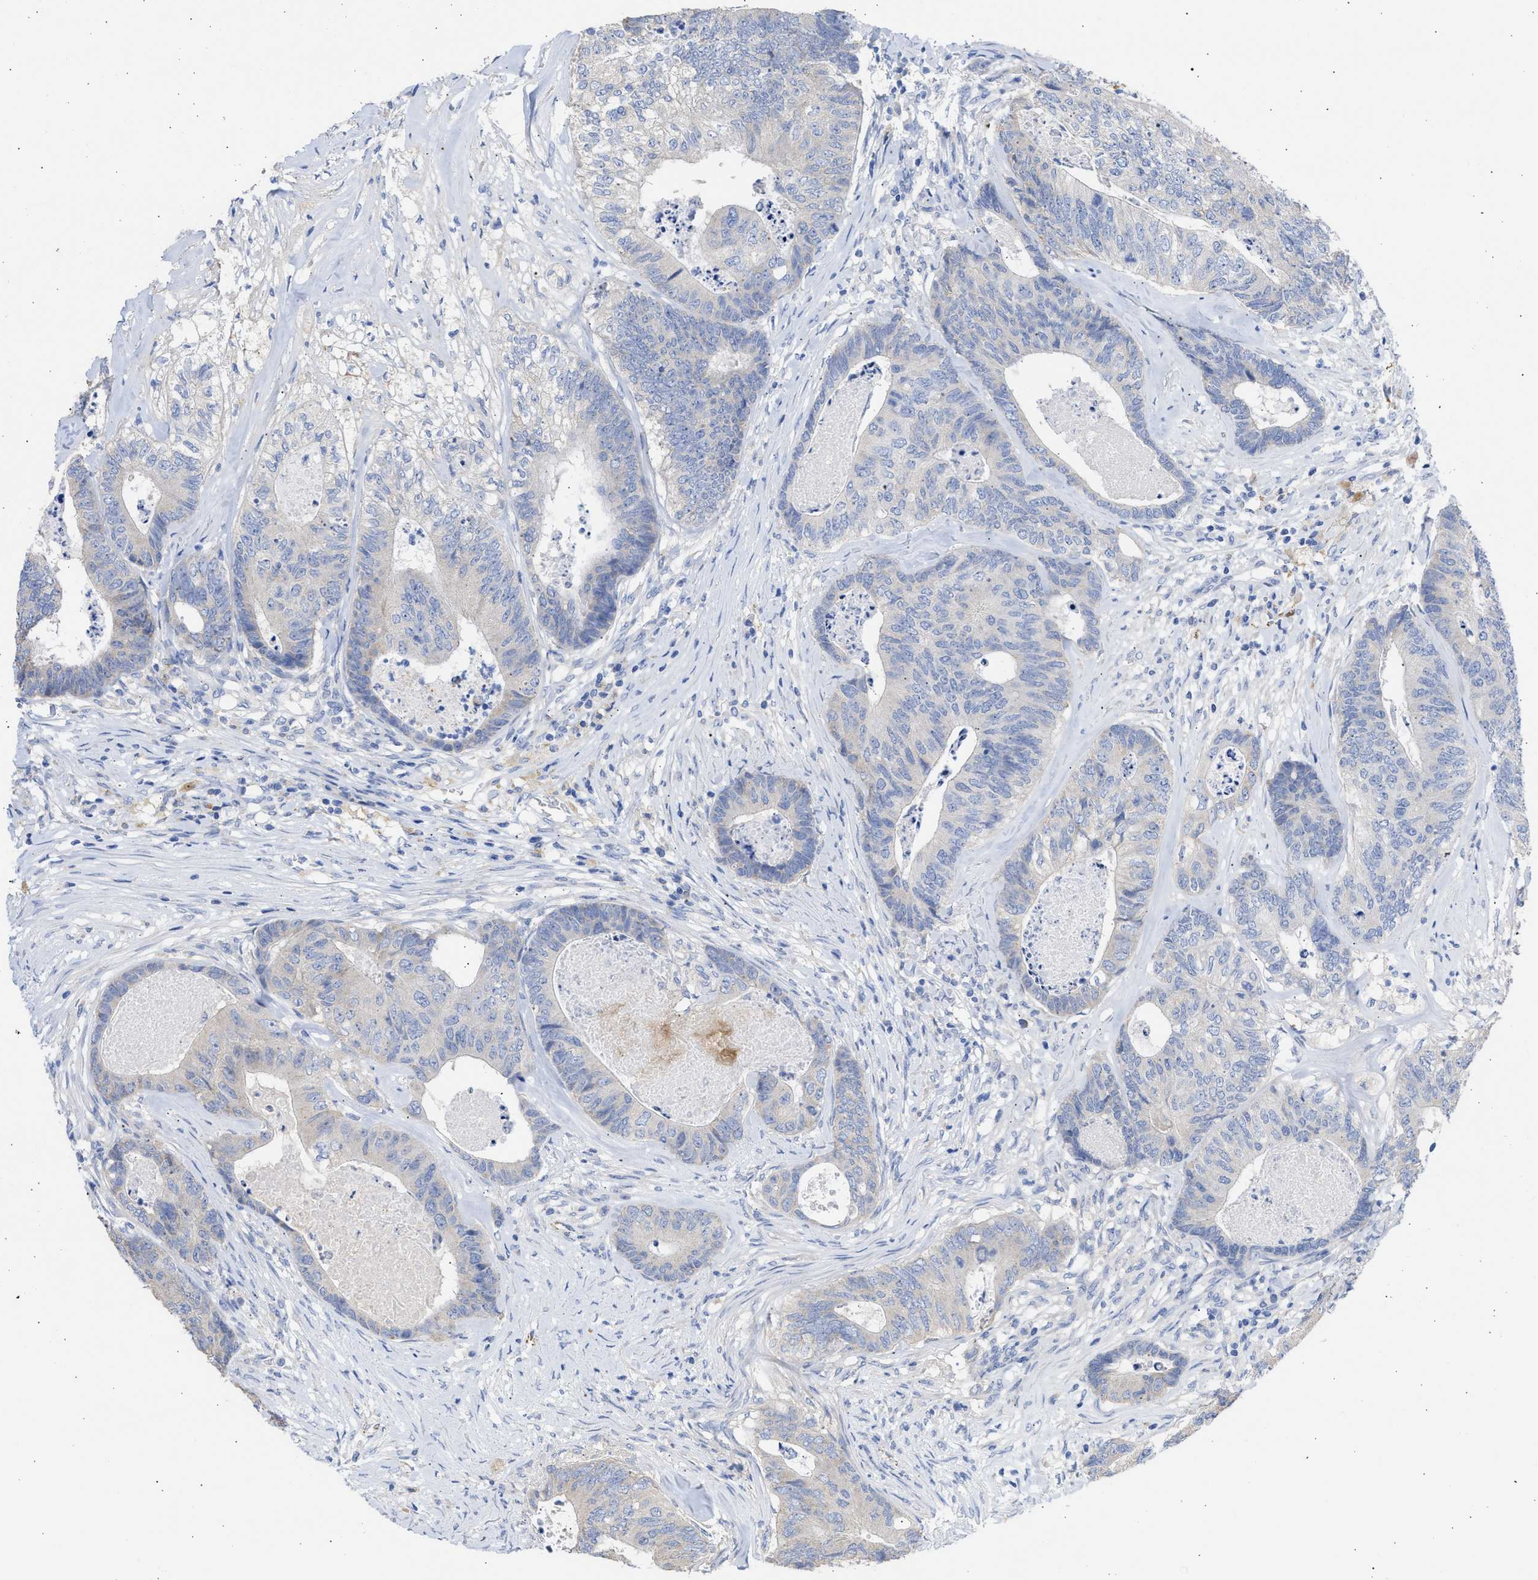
{"staining": {"intensity": "negative", "quantity": "none", "location": "none"}, "tissue": "colorectal cancer", "cell_type": "Tumor cells", "image_type": "cancer", "snomed": [{"axis": "morphology", "description": "Adenocarcinoma, NOS"}, {"axis": "topography", "description": "Colon"}], "caption": "IHC of human adenocarcinoma (colorectal) displays no staining in tumor cells. (Brightfield microscopy of DAB (3,3'-diaminobenzidine) IHC at high magnification).", "gene": "RSPH1", "patient": {"sex": "female", "age": 67}}